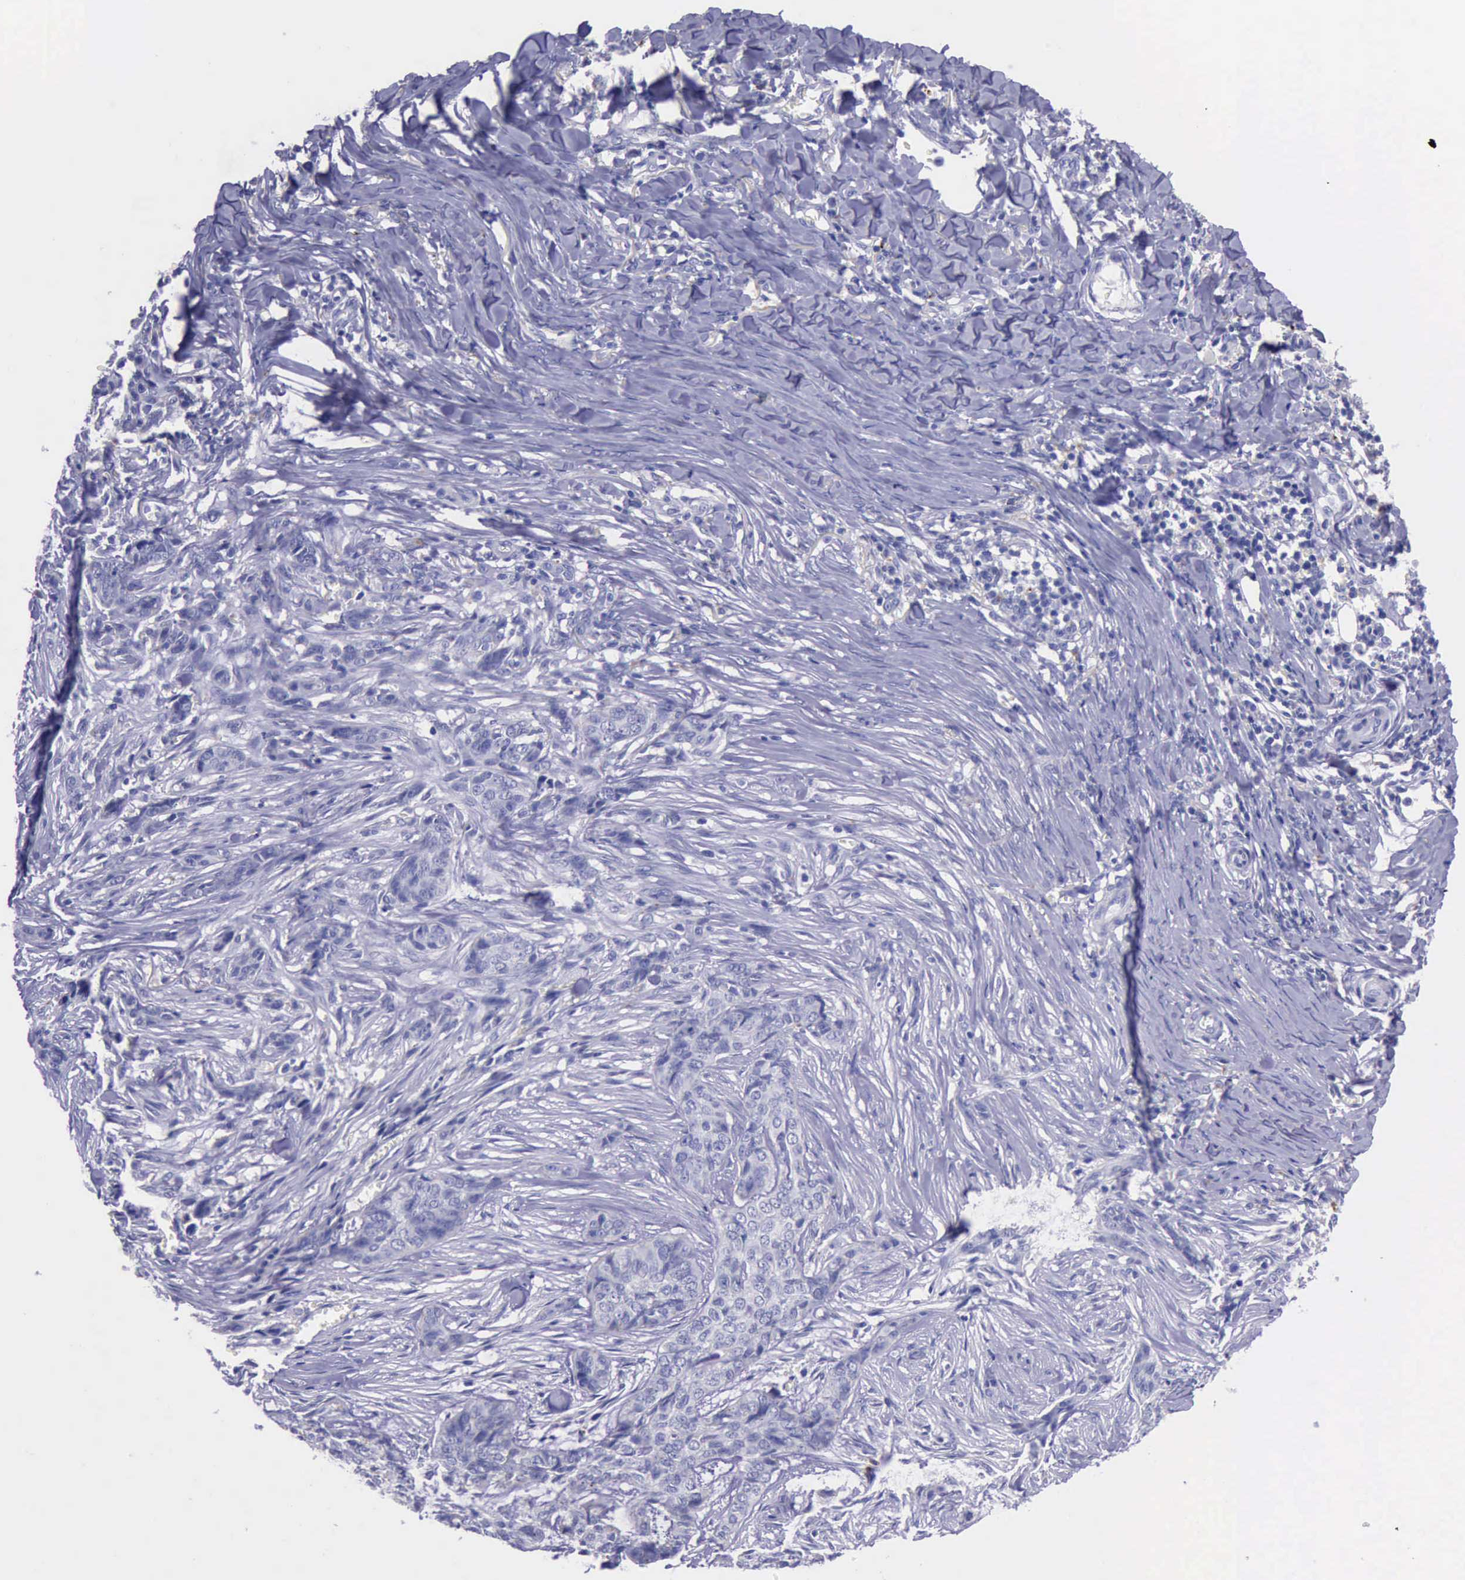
{"staining": {"intensity": "negative", "quantity": "none", "location": "none"}, "tissue": "skin cancer", "cell_type": "Tumor cells", "image_type": "cancer", "snomed": [{"axis": "morphology", "description": "Normal tissue, NOS"}, {"axis": "morphology", "description": "Basal cell carcinoma"}, {"axis": "topography", "description": "Skin"}], "caption": "This is a micrograph of immunohistochemistry staining of skin cancer (basal cell carcinoma), which shows no expression in tumor cells. Nuclei are stained in blue.", "gene": "GLA", "patient": {"sex": "female", "age": 65}}